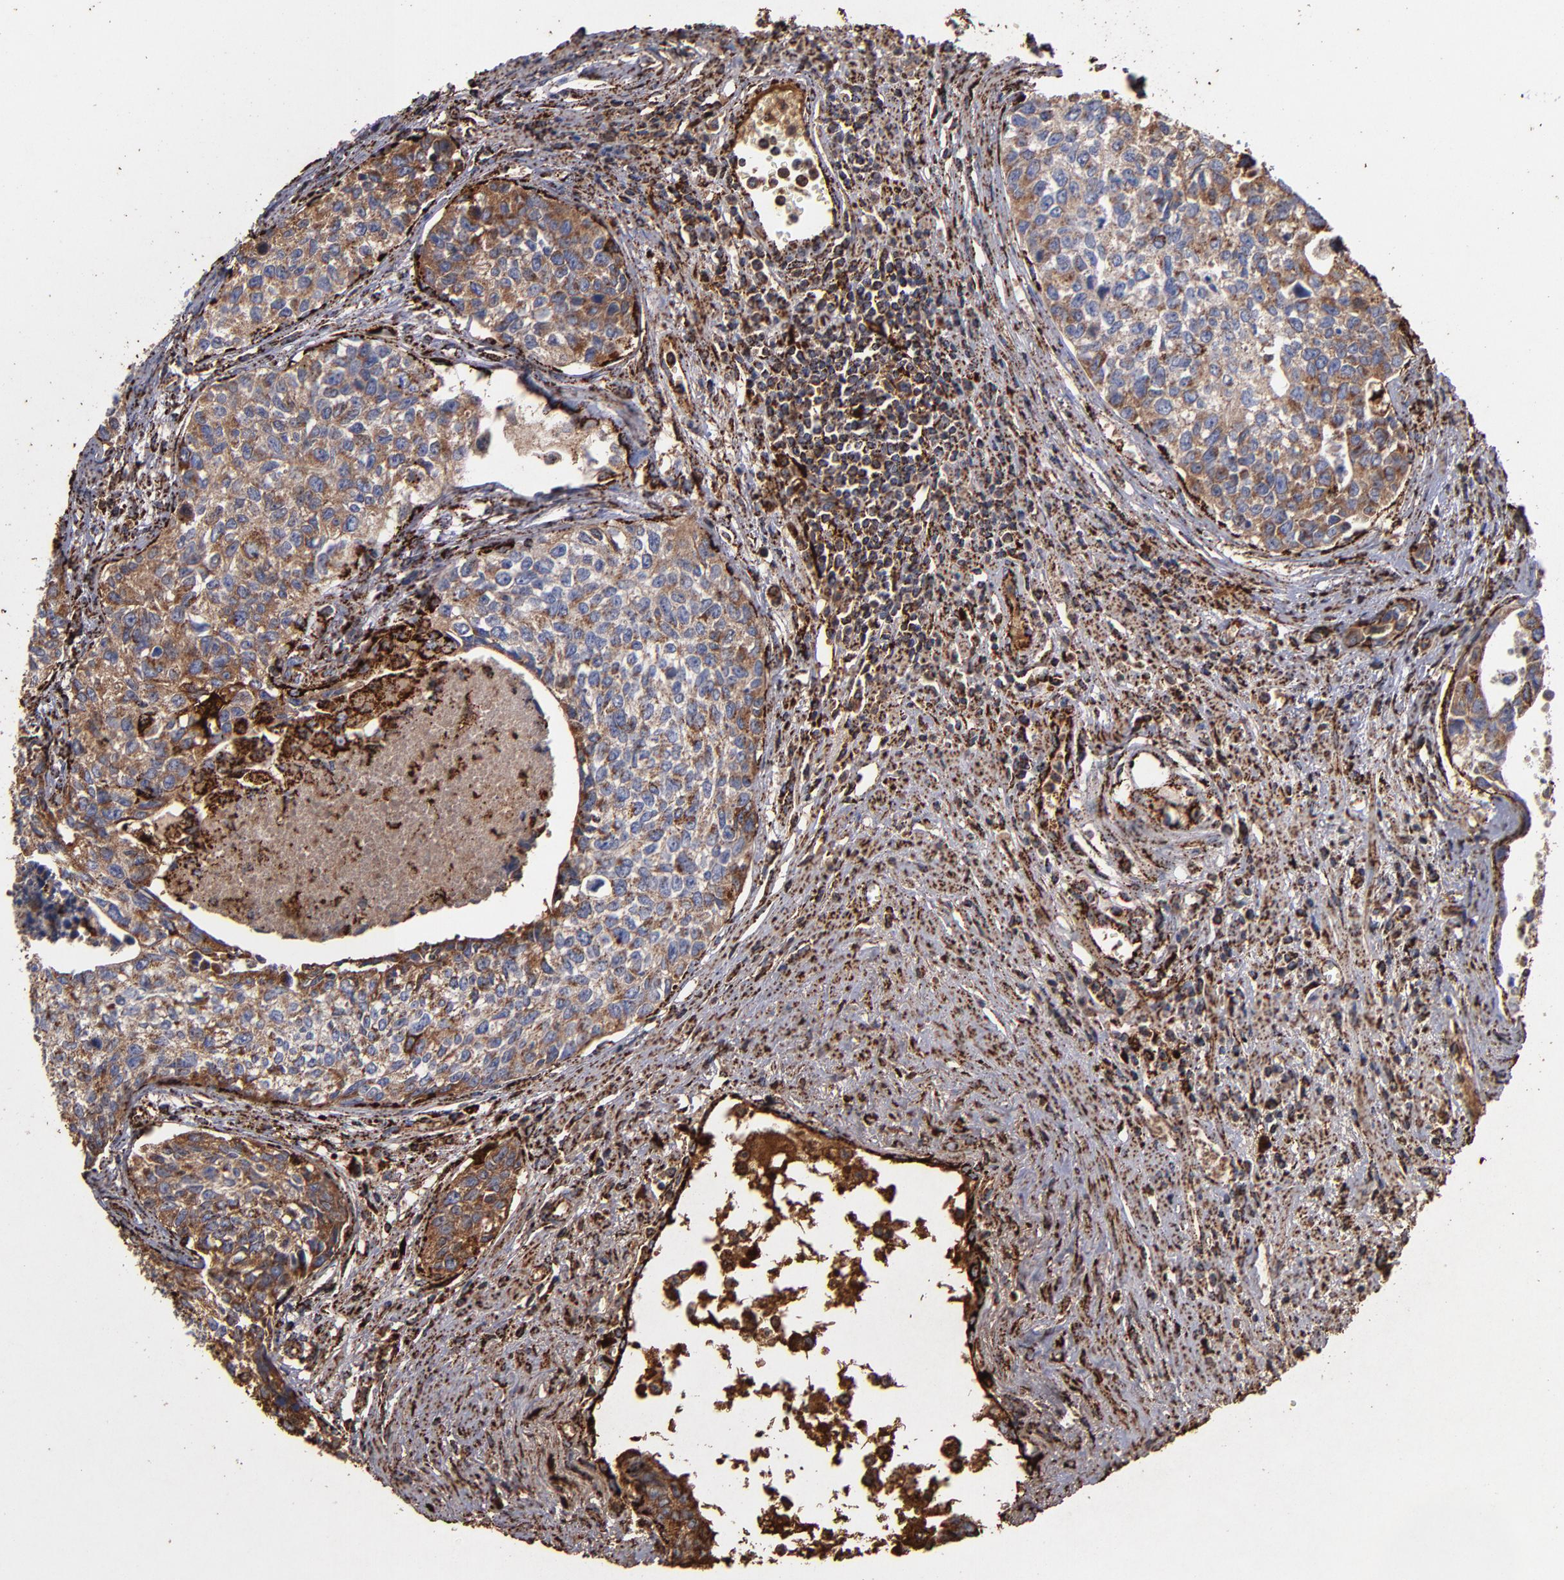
{"staining": {"intensity": "moderate", "quantity": ">75%", "location": "cytoplasmic/membranous"}, "tissue": "urothelial cancer", "cell_type": "Tumor cells", "image_type": "cancer", "snomed": [{"axis": "morphology", "description": "Urothelial carcinoma, High grade"}, {"axis": "topography", "description": "Urinary bladder"}], "caption": "High-grade urothelial carcinoma stained with a protein marker demonstrates moderate staining in tumor cells.", "gene": "SOD2", "patient": {"sex": "male", "age": 81}}